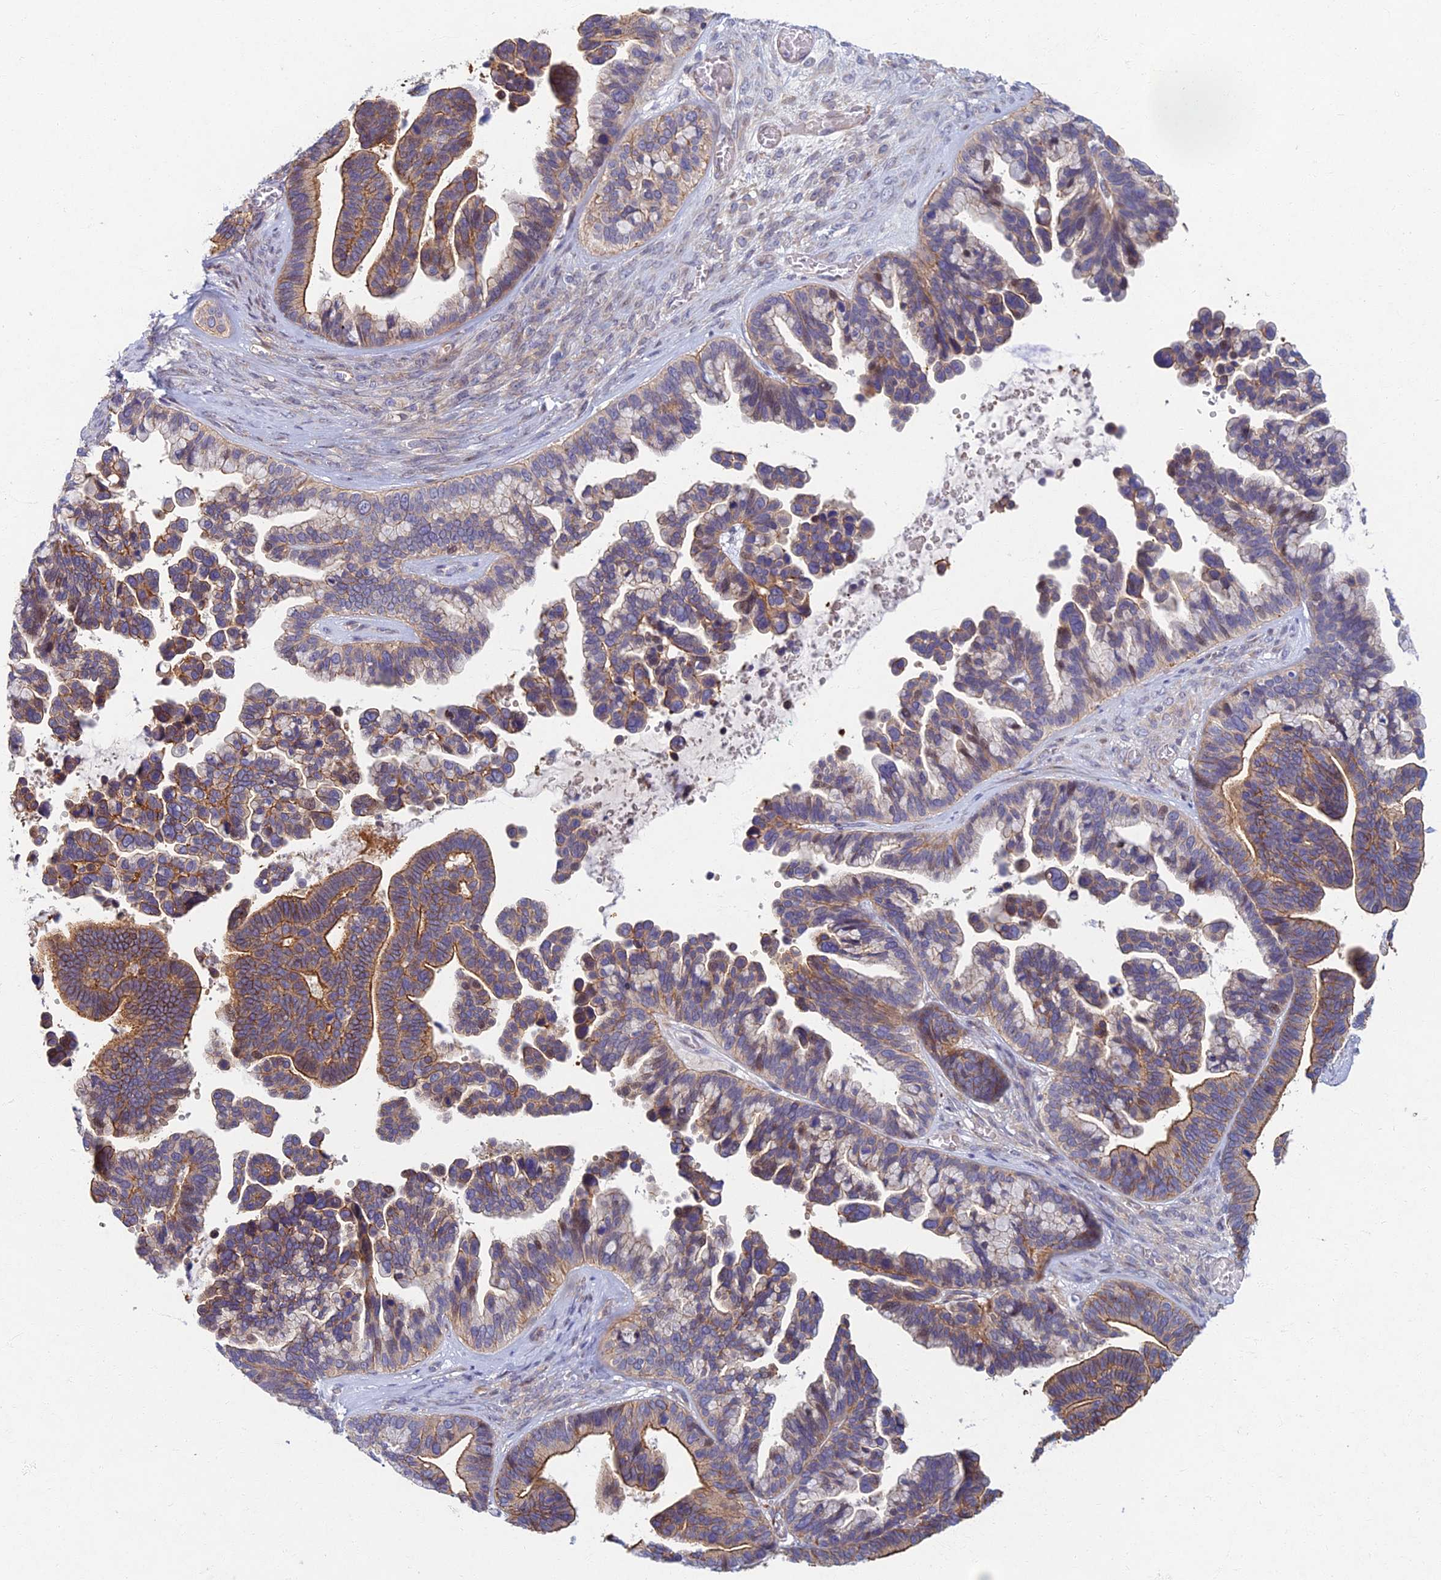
{"staining": {"intensity": "moderate", "quantity": ">75%", "location": "cytoplasmic/membranous"}, "tissue": "ovarian cancer", "cell_type": "Tumor cells", "image_type": "cancer", "snomed": [{"axis": "morphology", "description": "Cystadenocarcinoma, serous, NOS"}, {"axis": "topography", "description": "Ovary"}], "caption": "Immunohistochemical staining of human serous cystadenocarcinoma (ovarian) reveals medium levels of moderate cytoplasmic/membranous staining in approximately >75% of tumor cells.", "gene": "RHBDL2", "patient": {"sex": "female", "age": 56}}